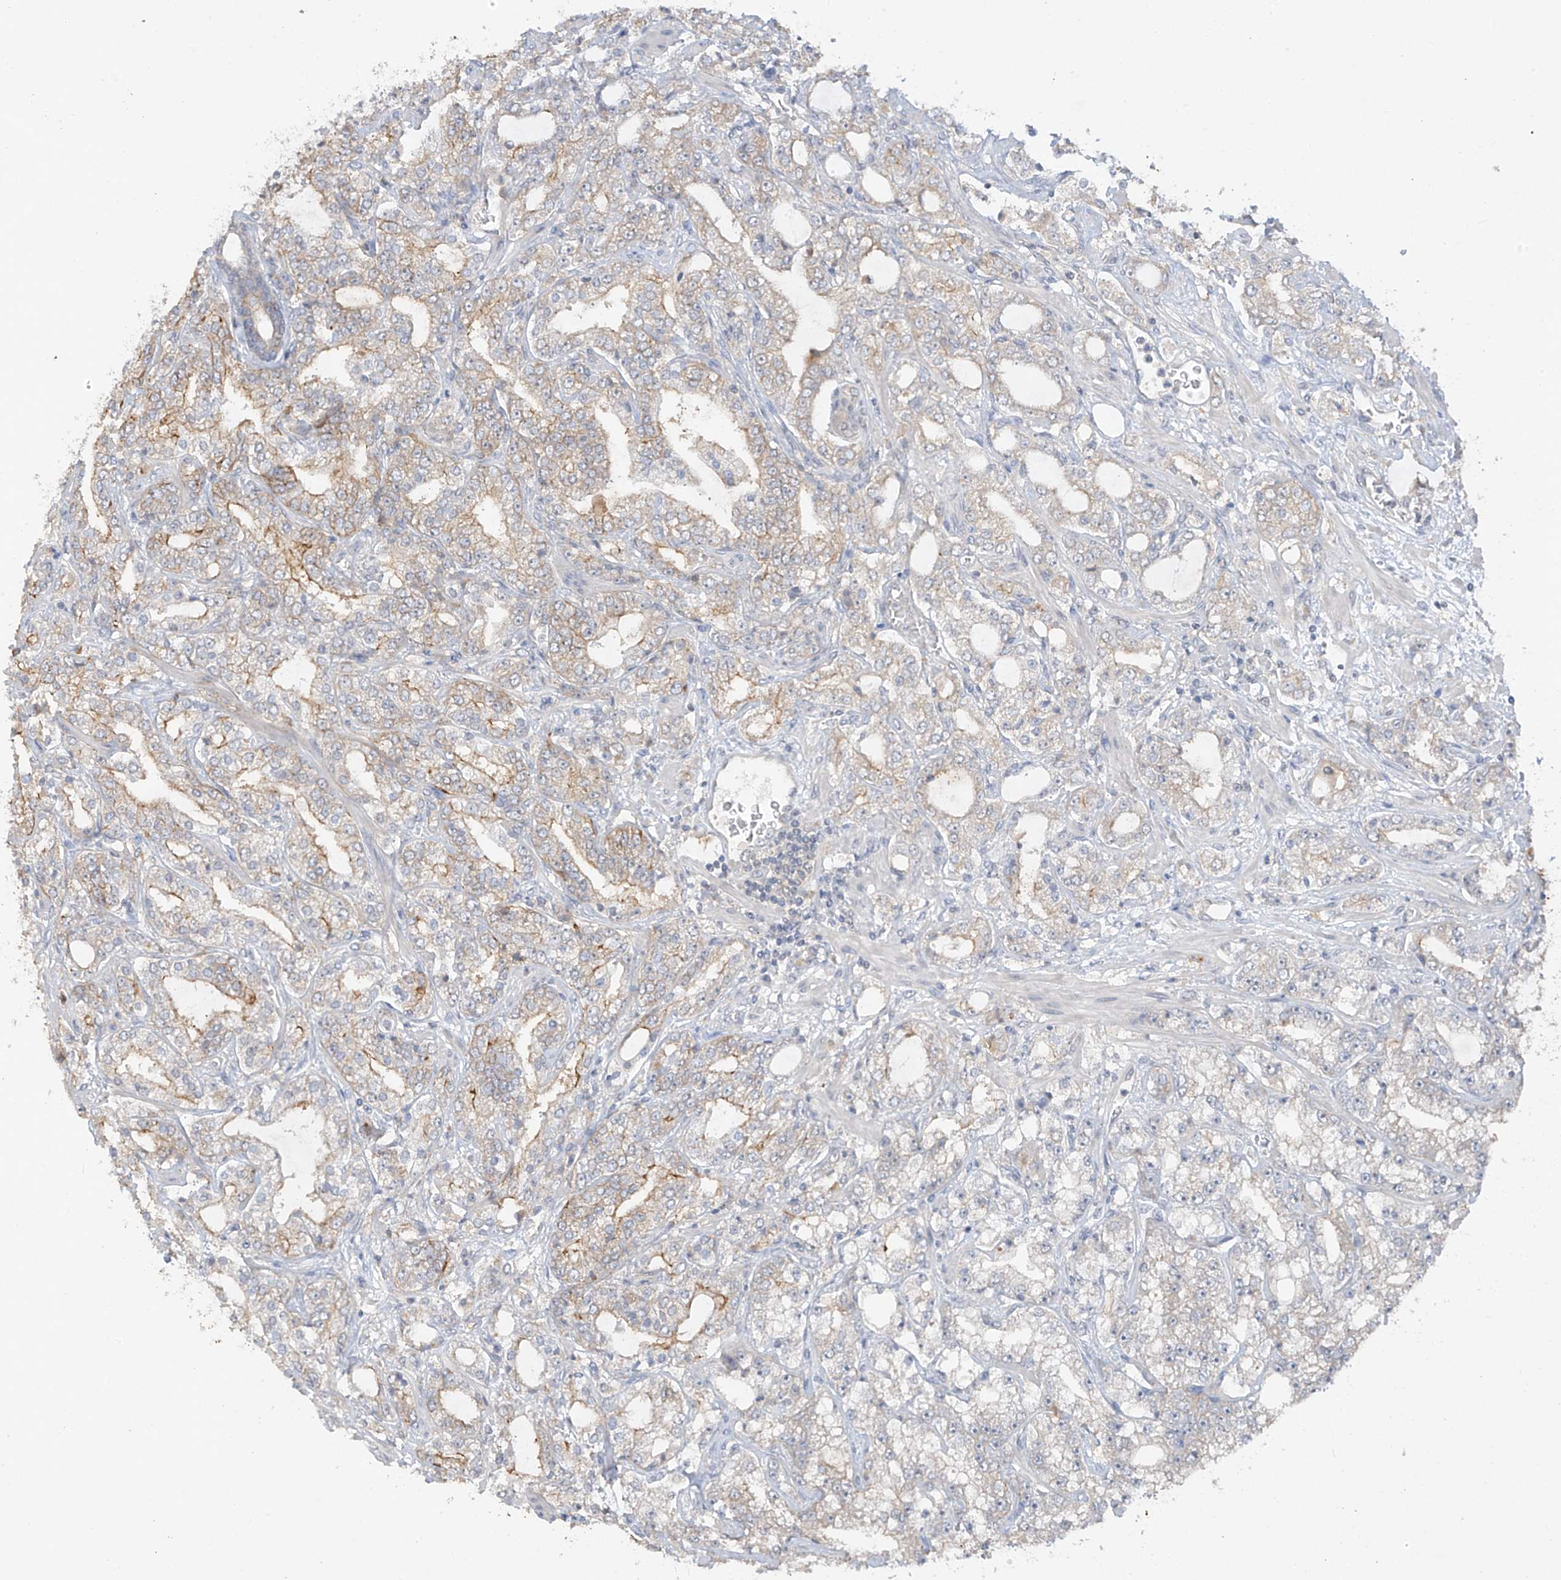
{"staining": {"intensity": "weak", "quantity": "<25%", "location": "cytoplasmic/membranous"}, "tissue": "prostate cancer", "cell_type": "Tumor cells", "image_type": "cancer", "snomed": [{"axis": "morphology", "description": "Adenocarcinoma, High grade"}, {"axis": "topography", "description": "Prostate"}], "caption": "A histopathology image of adenocarcinoma (high-grade) (prostate) stained for a protein exhibits no brown staining in tumor cells.", "gene": "ANGEL2", "patient": {"sex": "male", "age": 64}}